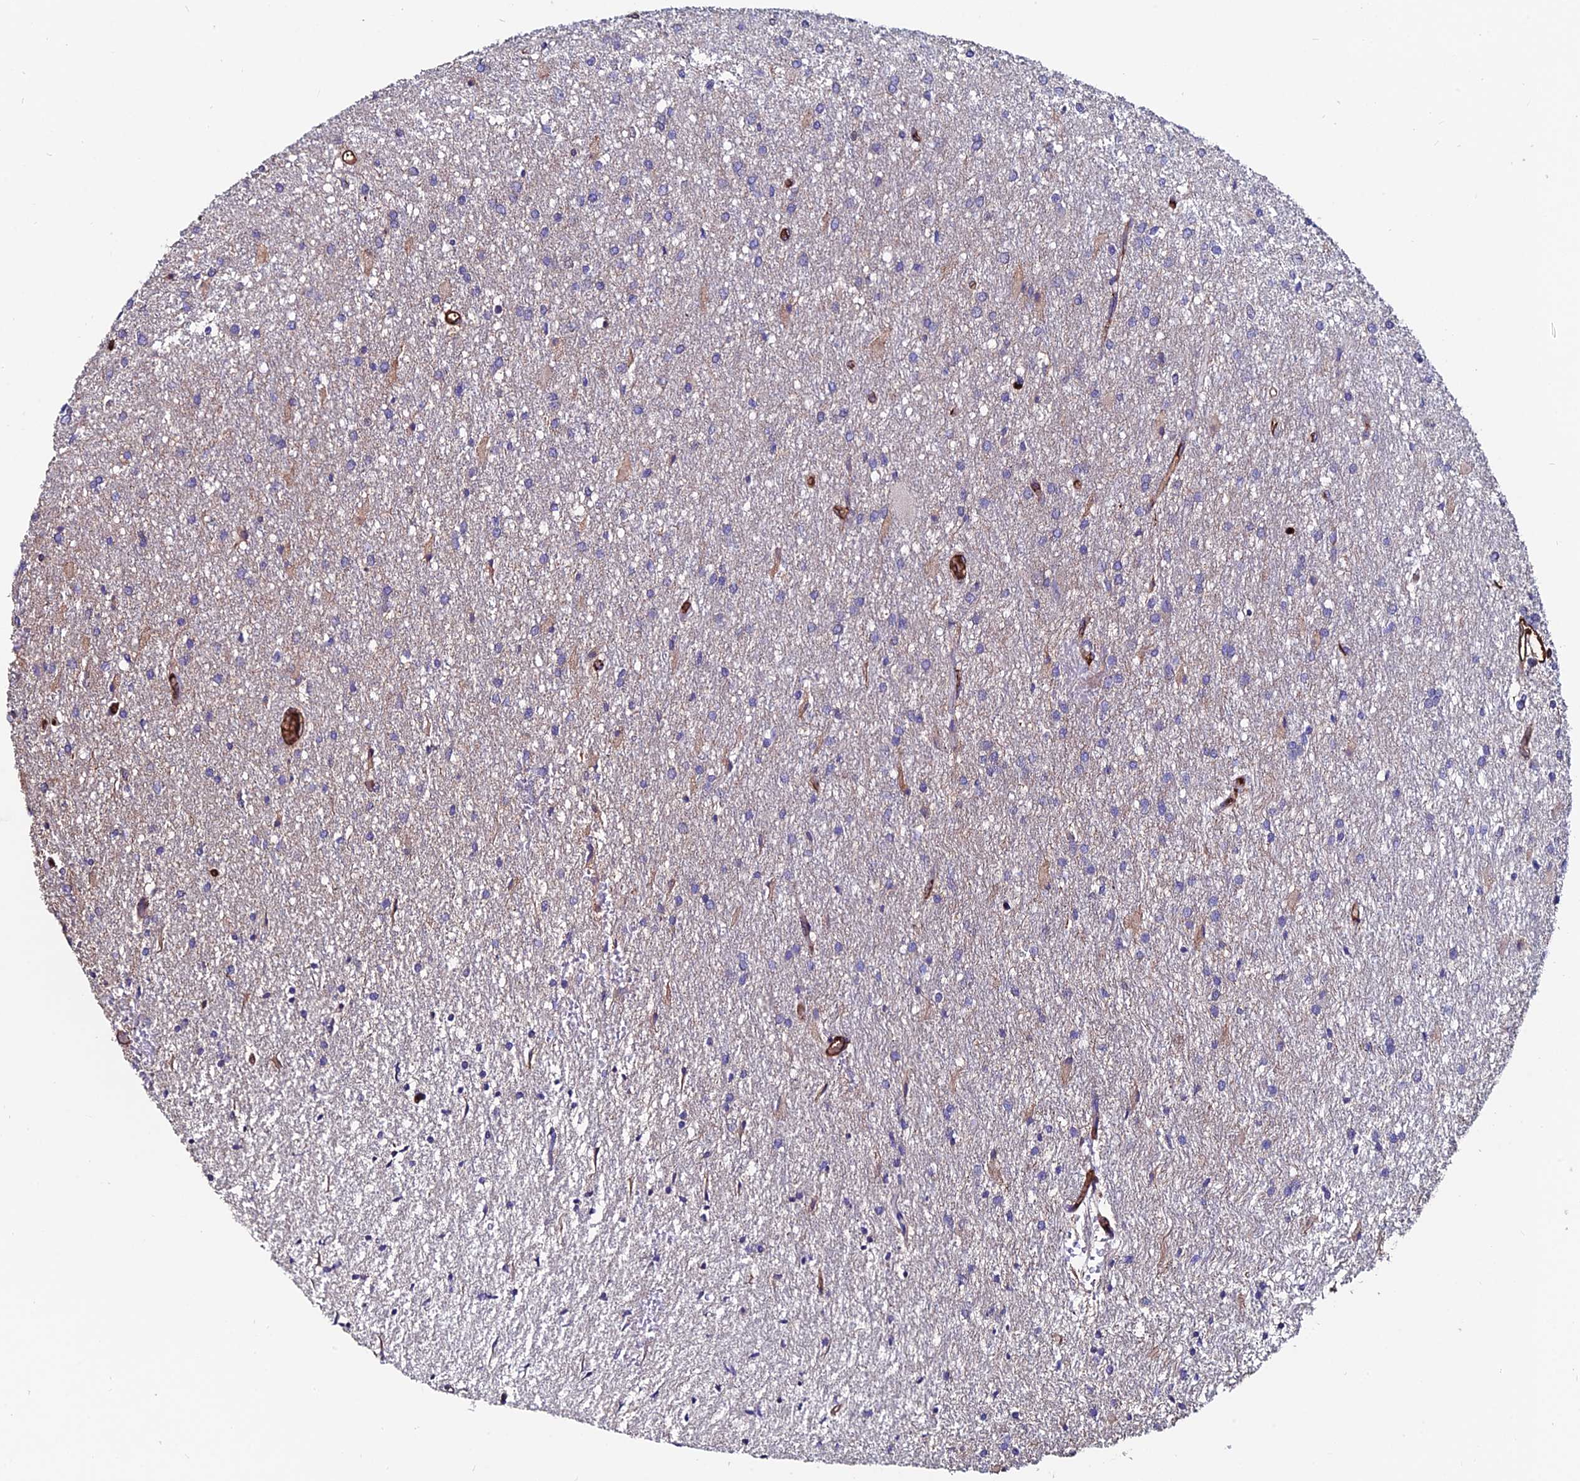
{"staining": {"intensity": "negative", "quantity": "none", "location": "none"}, "tissue": "glioma", "cell_type": "Tumor cells", "image_type": "cancer", "snomed": [{"axis": "morphology", "description": "Glioma, malignant, High grade"}, {"axis": "topography", "description": "Brain"}], "caption": "DAB immunohistochemical staining of glioma shows no significant expression in tumor cells.", "gene": "SLC25A16", "patient": {"sex": "female", "age": 50}}